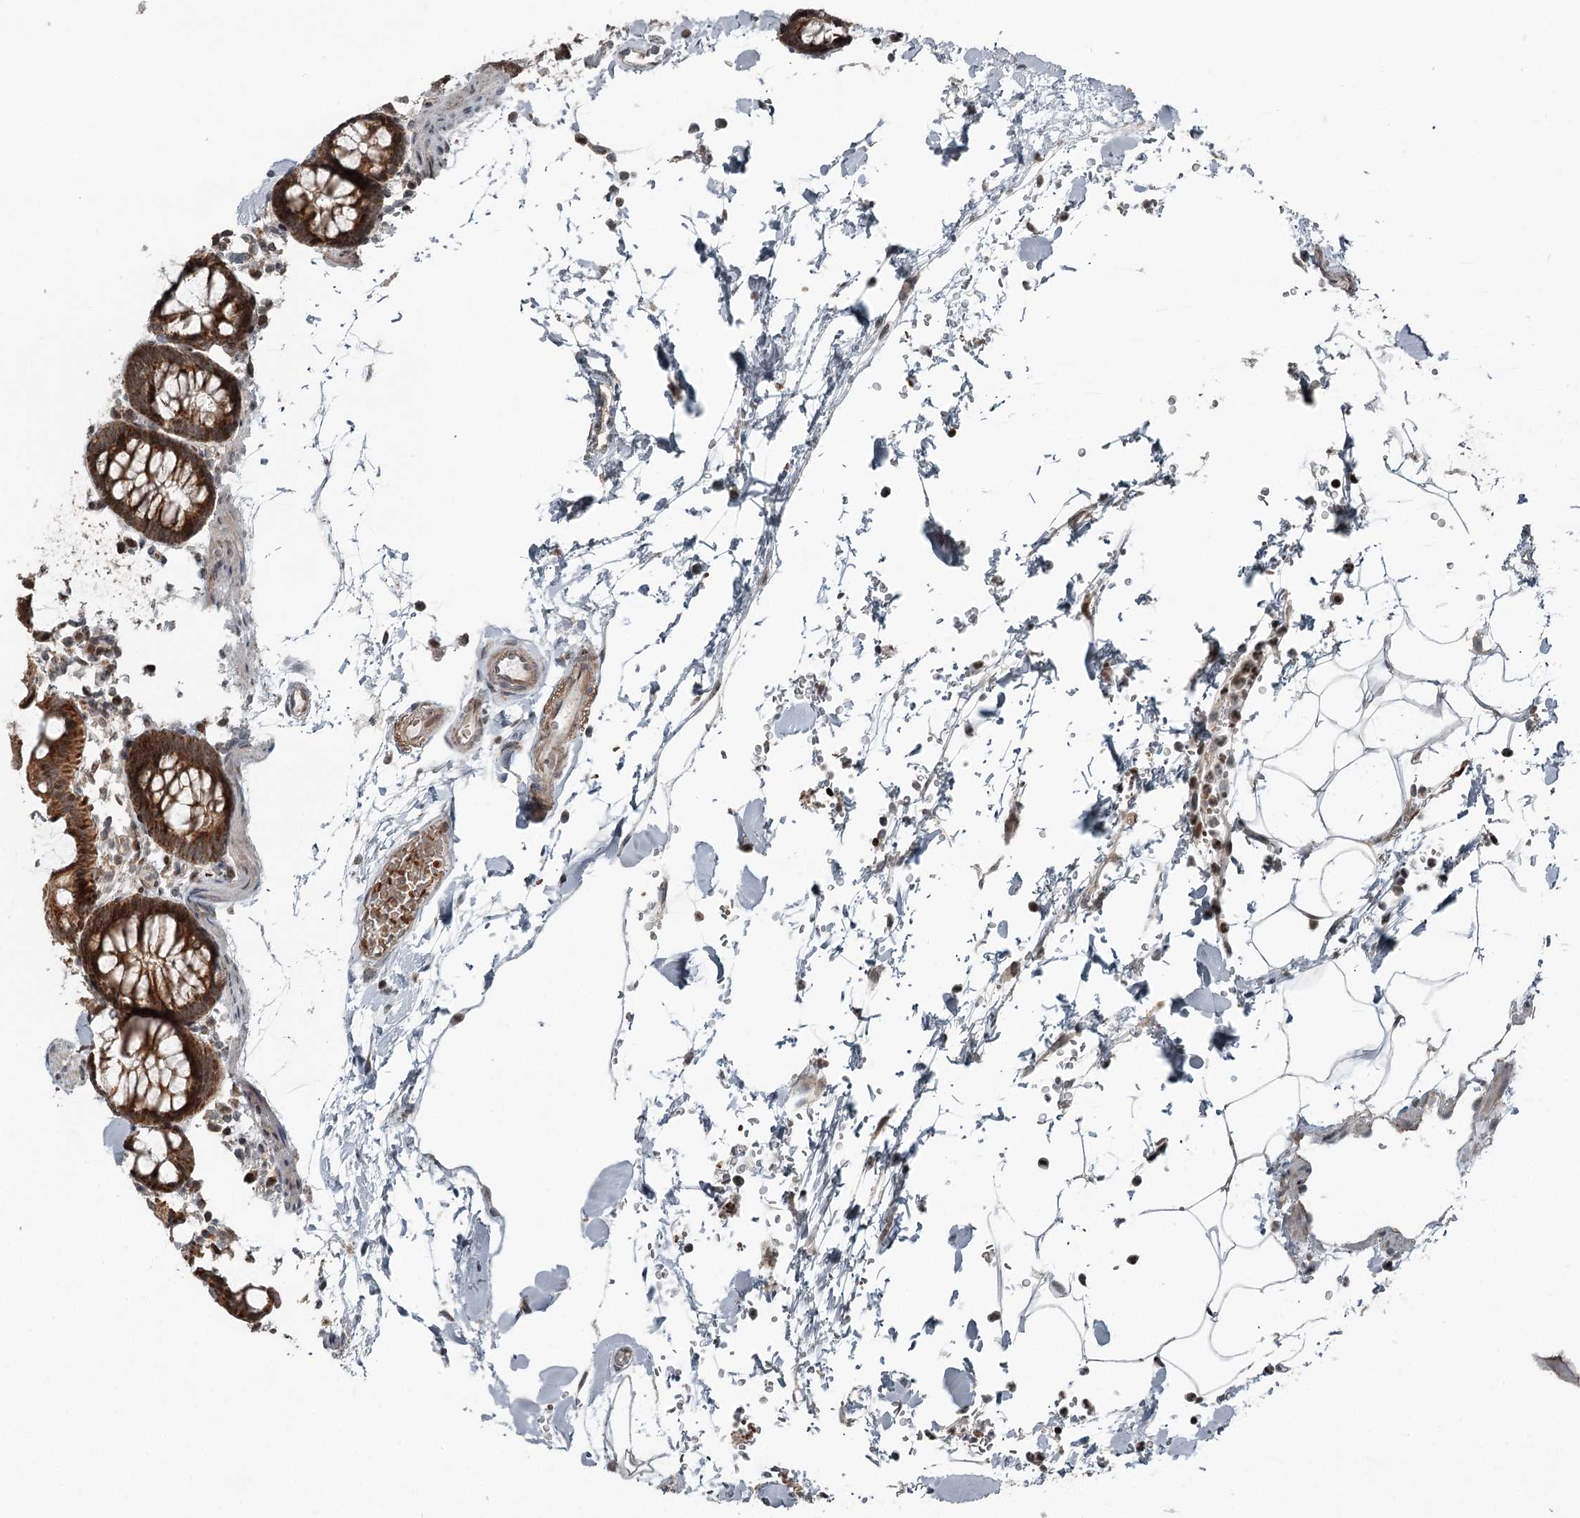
{"staining": {"intensity": "weak", "quantity": "25%-75%", "location": "cytoplasmic/membranous"}, "tissue": "colon", "cell_type": "Endothelial cells", "image_type": "normal", "snomed": [{"axis": "morphology", "description": "Normal tissue, NOS"}, {"axis": "topography", "description": "Colon"}], "caption": "Immunohistochemical staining of unremarkable colon reveals 25%-75% levels of weak cytoplasmic/membranous protein expression in about 25%-75% of endothelial cells. (Brightfield microscopy of DAB IHC at high magnification).", "gene": "RASSF8", "patient": {"sex": "male", "age": 75}}